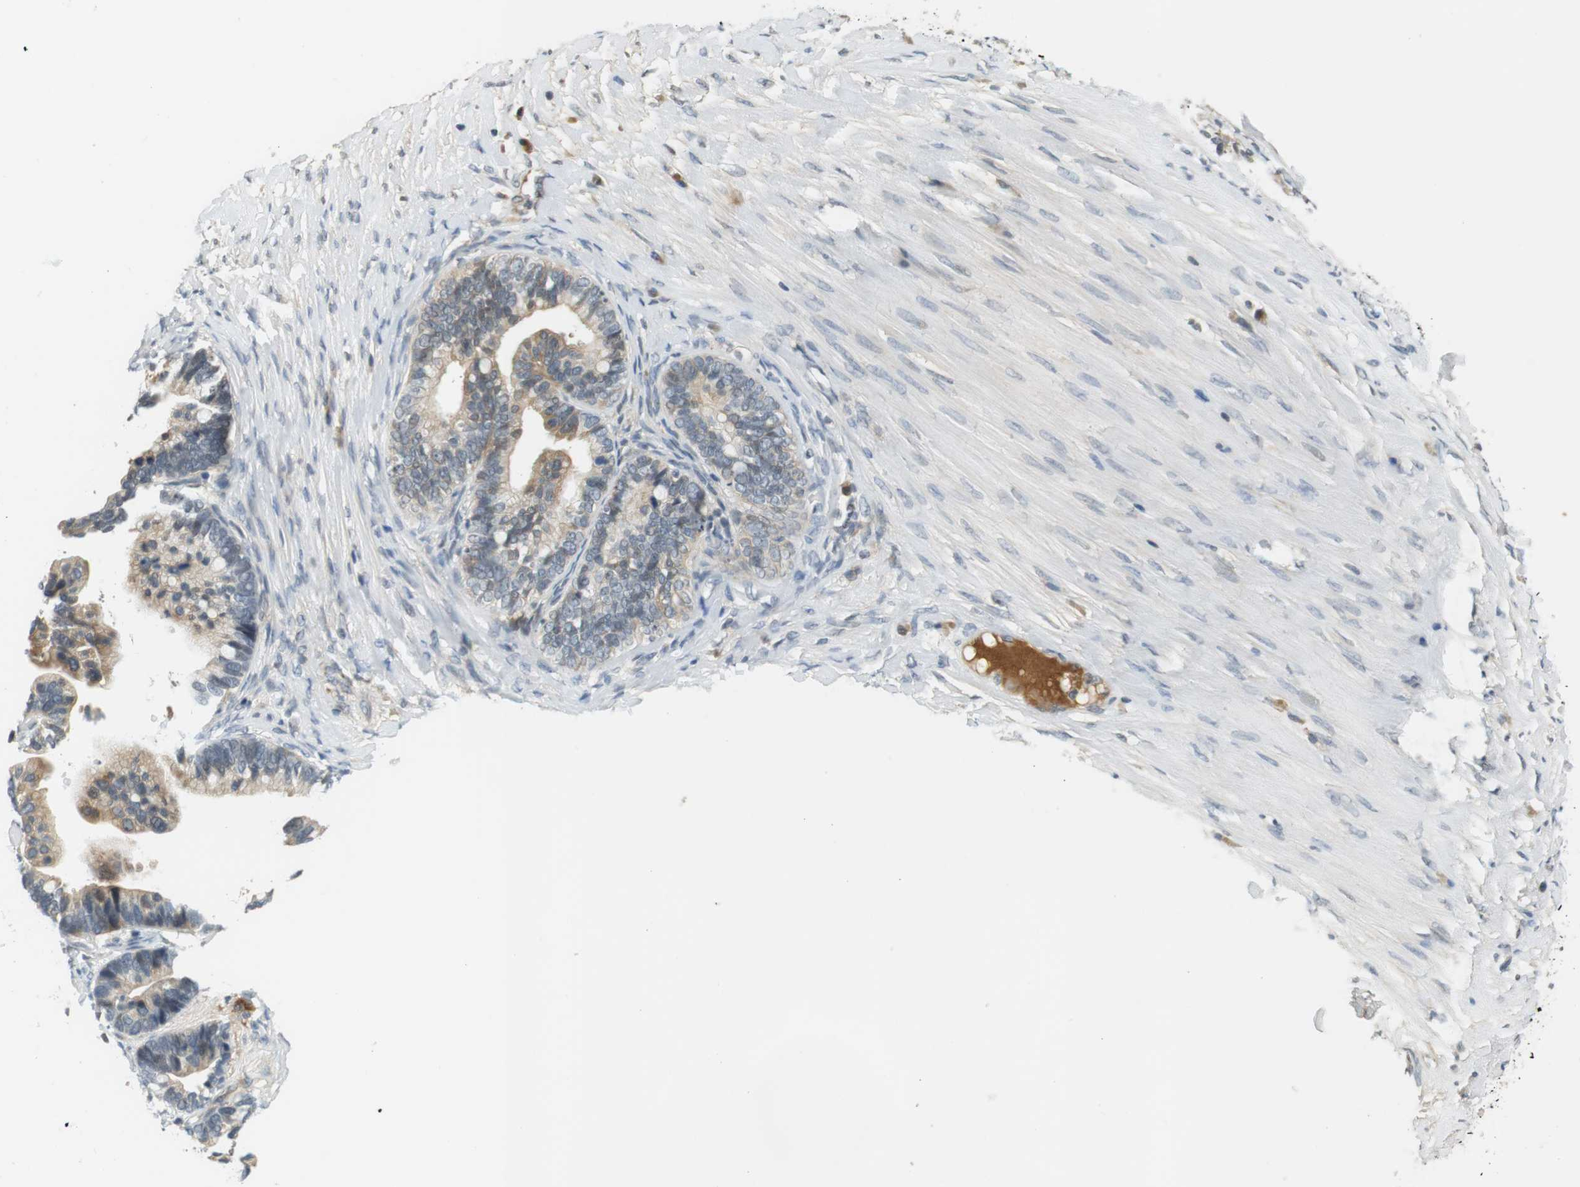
{"staining": {"intensity": "moderate", "quantity": "25%-75%", "location": "cytoplasmic/membranous"}, "tissue": "ovarian cancer", "cell_type": "Tumor cells", "image_type": "cancer", "snomed": [{"axis": "morphology", "description": "Cystadenocarcinoma, serous, NOS"}, {"axis": "topography", "description": "Ovary"}], "caption": "A micrograph showing moderate cytoplasmic/membranous staining in approximately 25%-75% of tumor cells in ovarian cancer (serous cystadenocarcinoma), as visualized by brown immunohistochemical staining.", "gene": "WNT7A", "patient": {"sex": "female", "age": 56}}